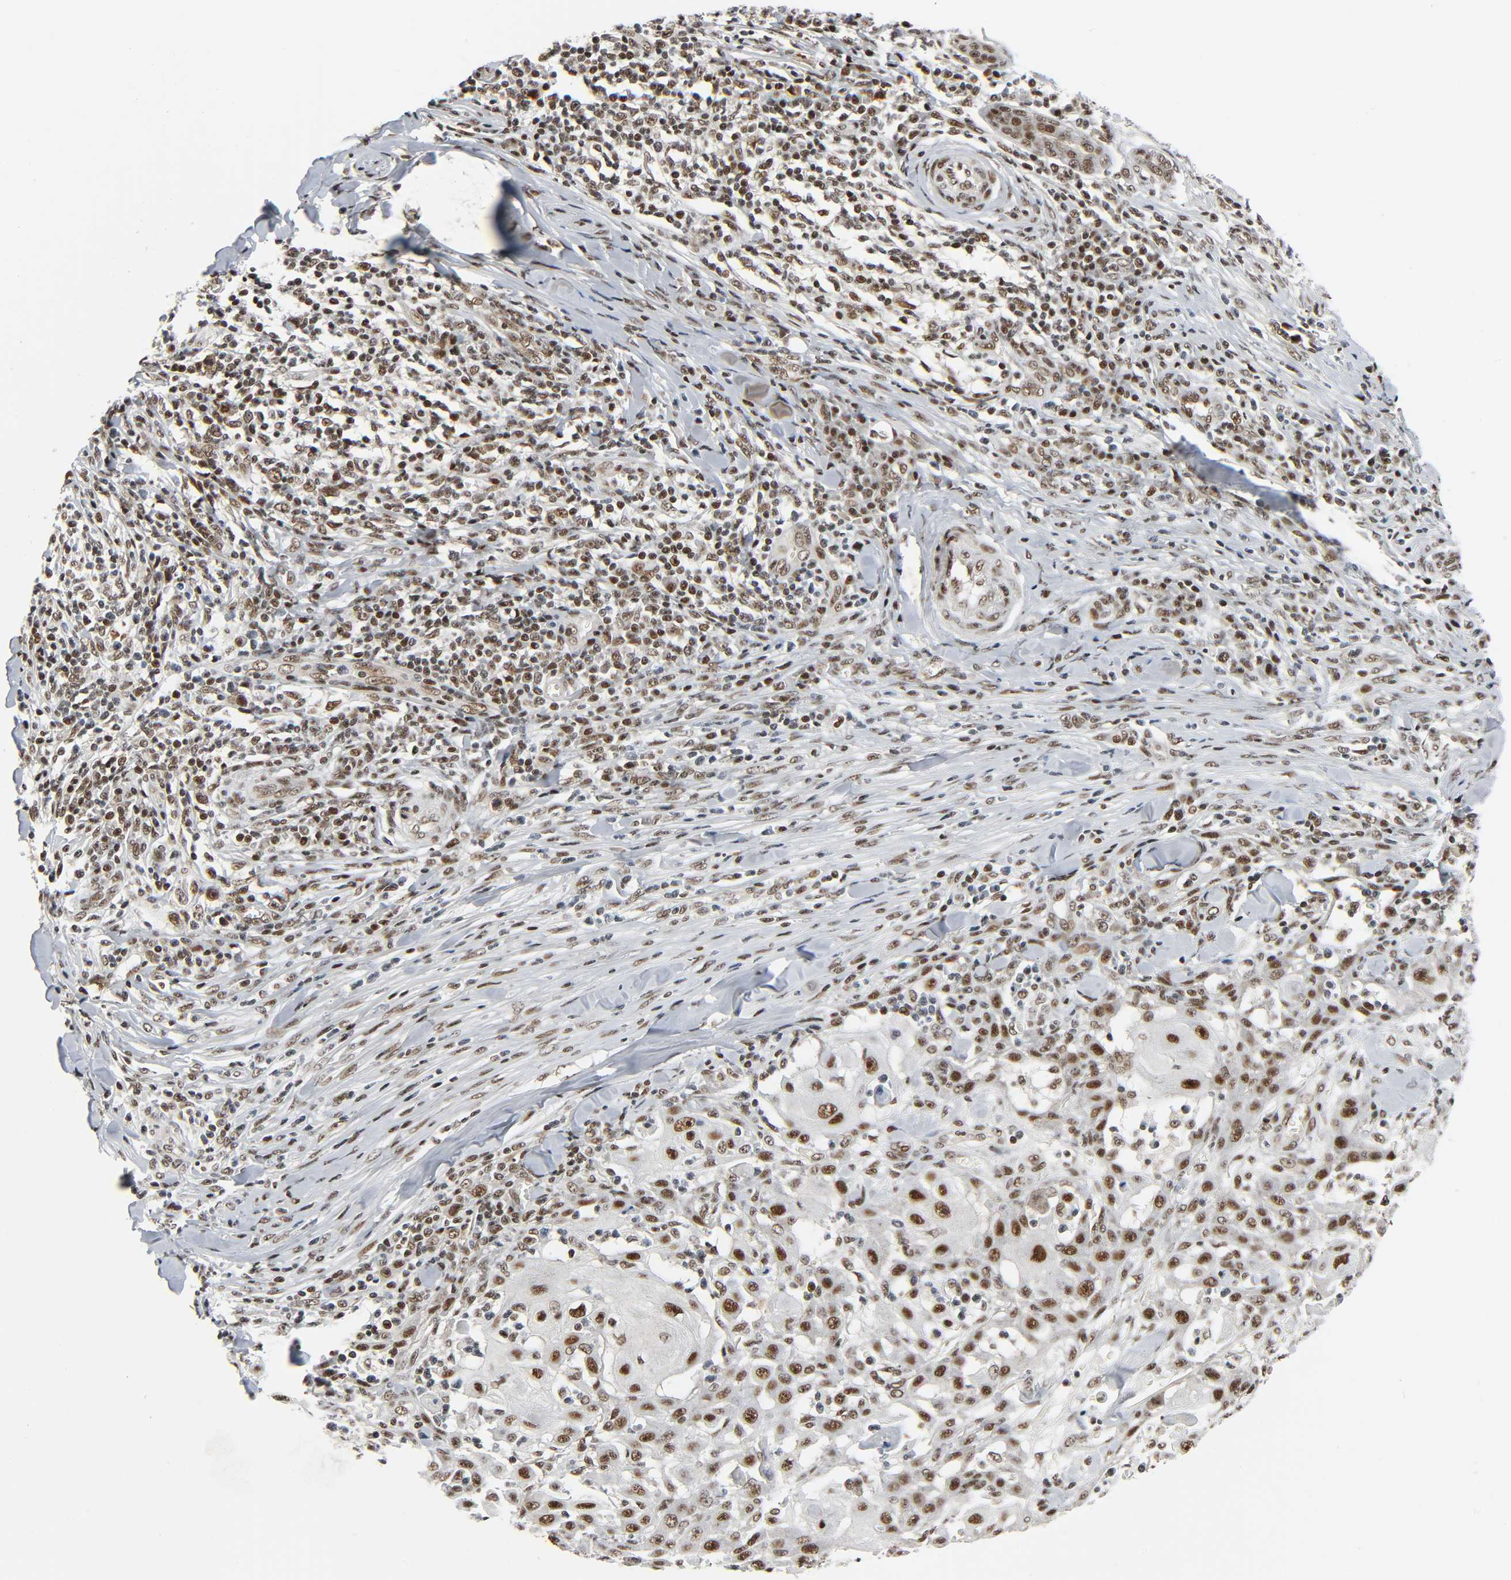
{"staining": {"intensity": "strong", "quantity": ">75%", "location": "nuclear"}, "tissue": "skin cancer", "cell_type": "Tumor cells", "image_type": "cancer", "snomed": [{"axis": "morphology", "description": "Squamous cell carcinoma, NOS"}, {"axis": "topography", "description": "Skin"}], "caption": "Skin squamous cell carcinoma stained with DAB (3,3'-diaminobenzidine) immunohistochemistry demonstrates high levels of strong nuclear staining in about >75% of tumor cells.", "gene": "CDK9", "patient": {"sex": "male", "age": 24}}